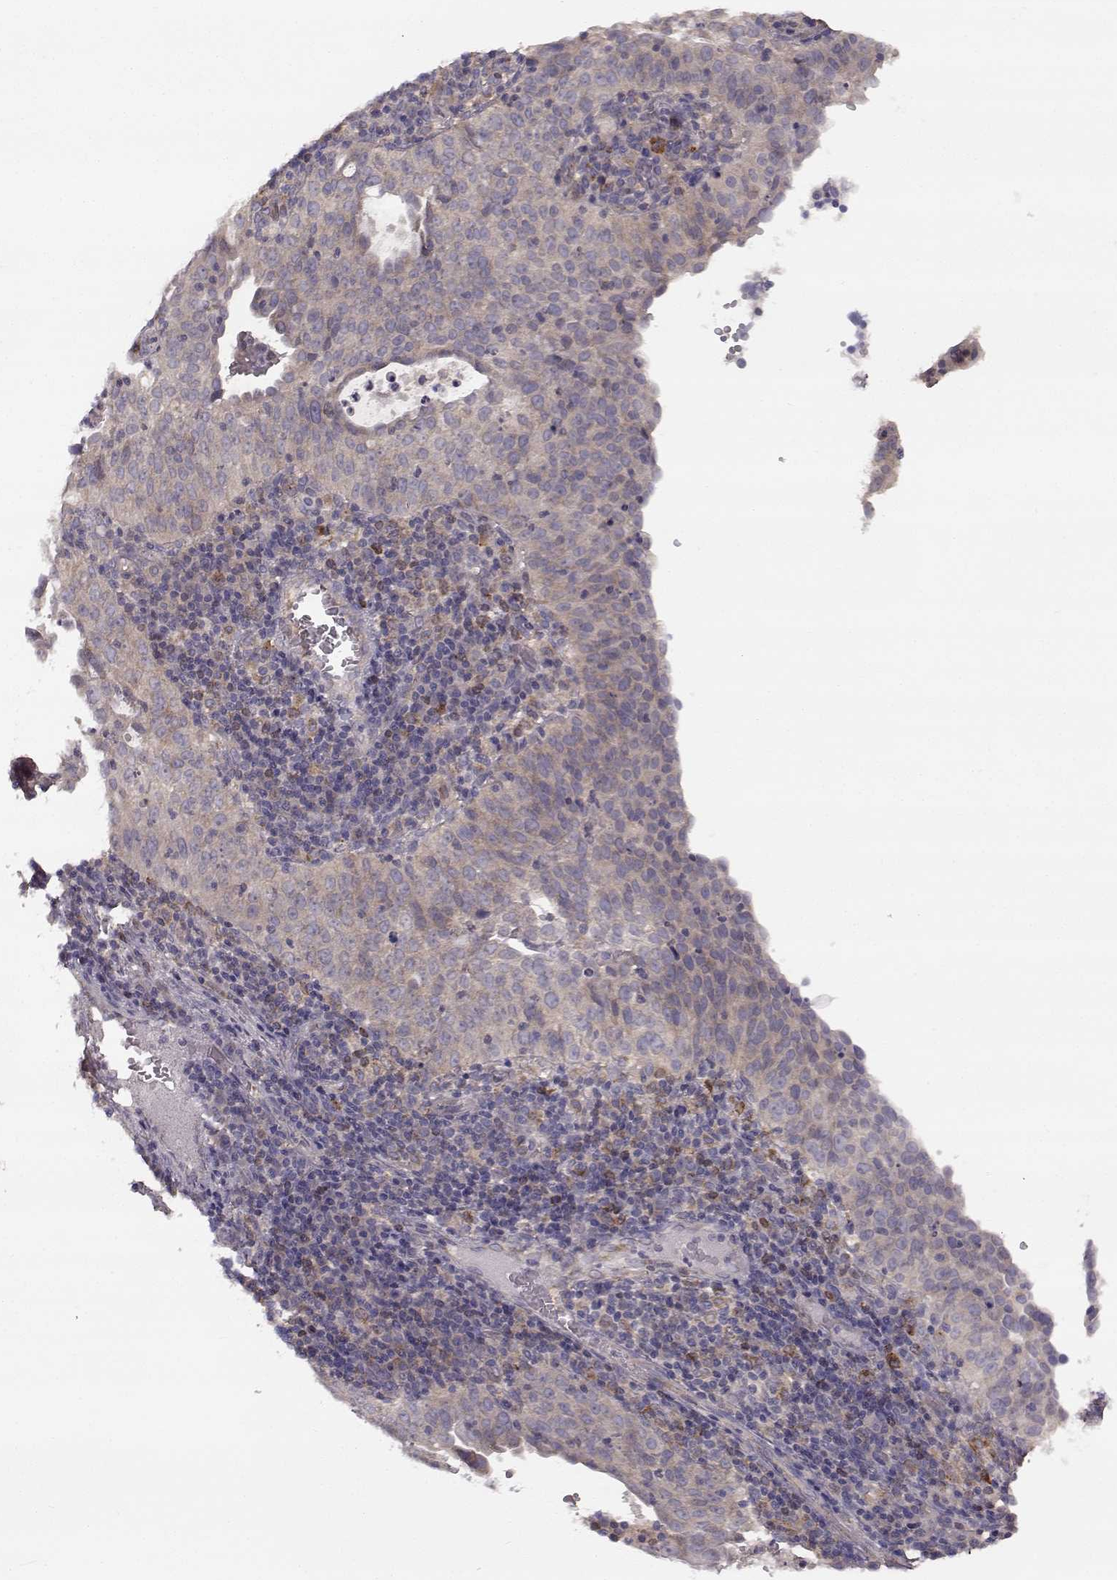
{"staining": {"intensity": "weak", "quantity": ">75%", "location": "cytoplasmic/membranous"}, "tissue": "cervical cancer", "cell_type": "Tumor cells", "image_type": "cancer", "snomed": [{"axis": "morphology", "description": "Squamous cell carcinoma, NOS"}, {"axis": "topography", "description": "Cervix"}], "caption": "High-power microscopy captured an immunohistochemistry (IHC) micrograph of cervical squamous cell carcinoma, revealing weak cytoplasmic/membranous staining in approximately >75% of tumor cells.", "gene": "SPAG17", "patient": {"sex": "female", "age": 39}}